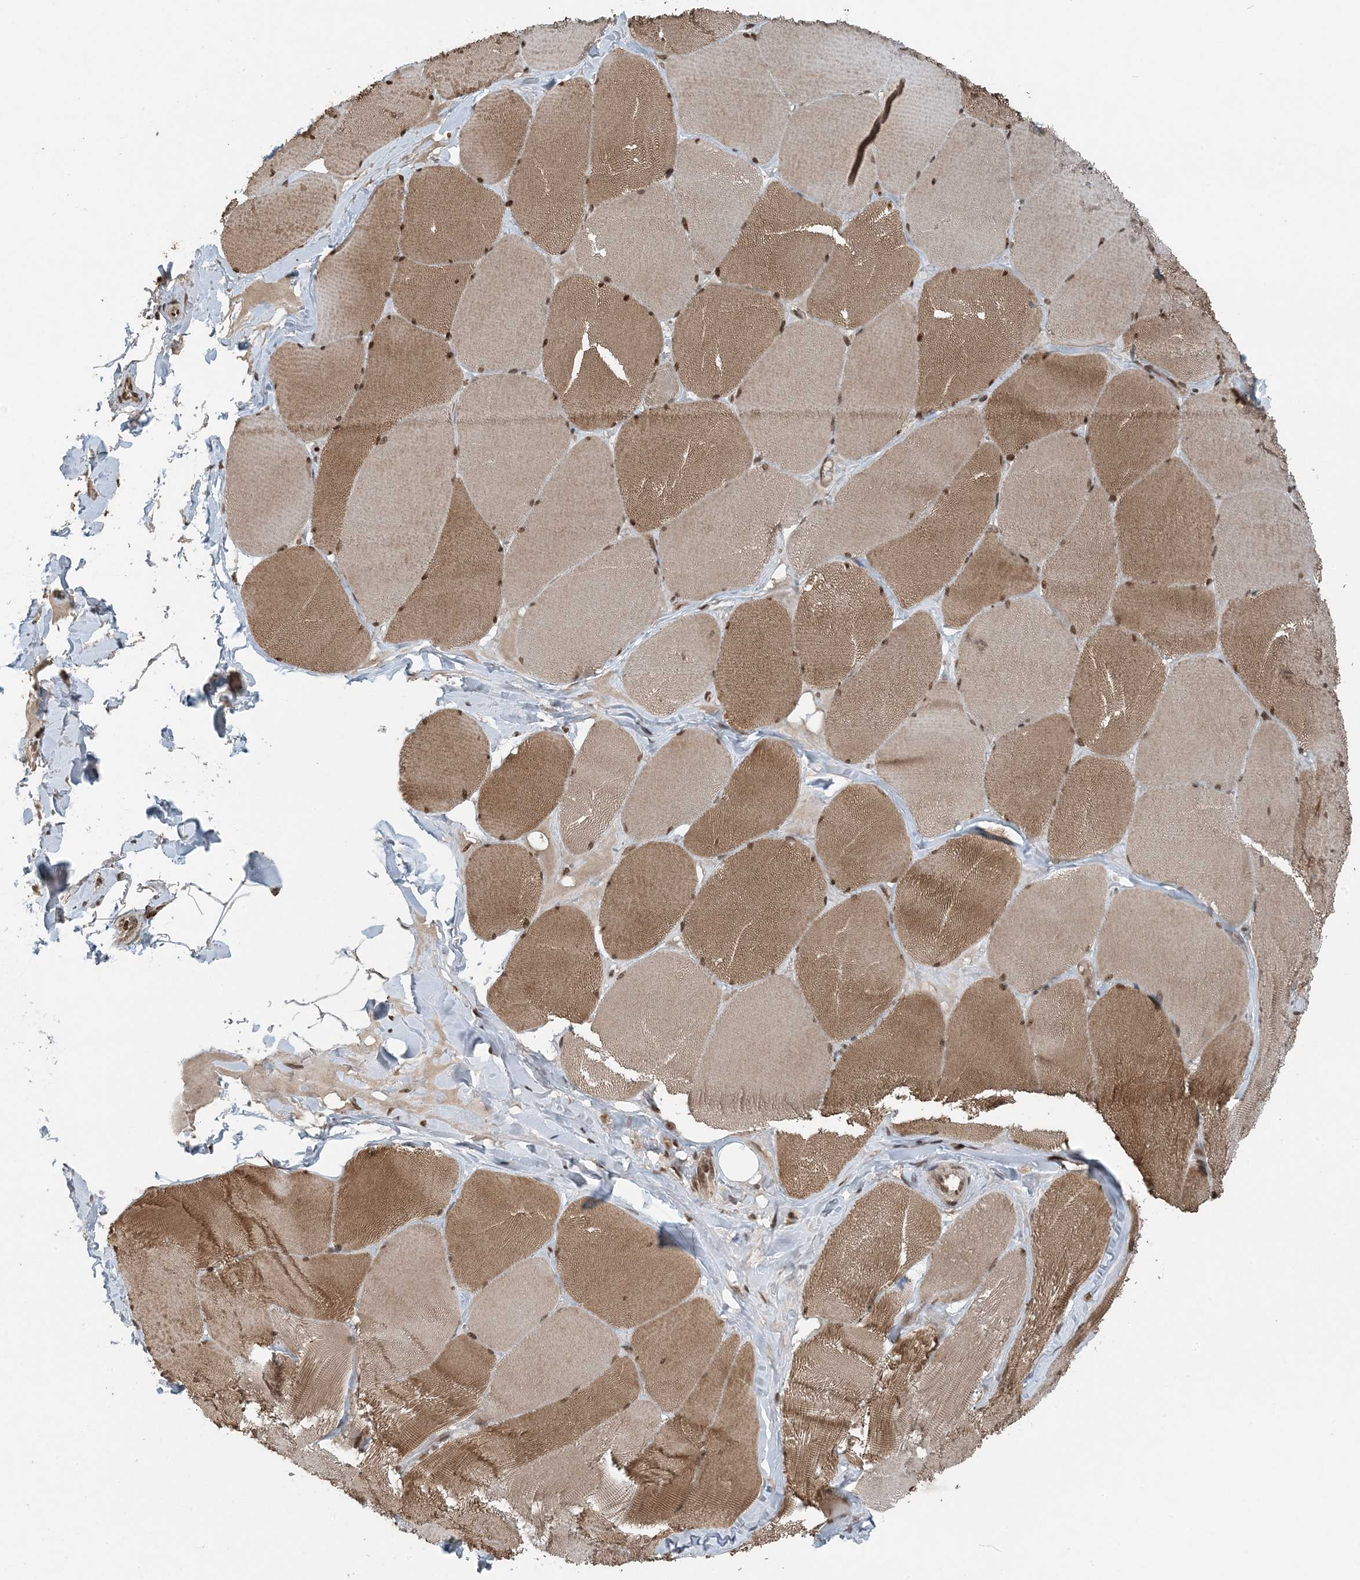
{"staining": {"intensity": "moderate", "quantity": ">75%", "location": "cytoplasmic/membranous,nuclear"}, "tissue": "skeletal muscle", "cell_type": "Myocytes", "image_type": "normal", "snomed": [{"axis": "morphology", "description": "Normal tissue, NOS"}, {"axis": "topography", "description": "Skin"}, {"axis": "topography", "description": "Skeletal muscle"}], "caption": "Immunohistochemical staining of unremarkable human skeletal muscle displays medium levels of moderate cytoplasmic/membranous,nuclear expression in approximately >75% of myocytes.", "gene": "ZFAND2B", "patient": {"sex": "male", "age": 83}}